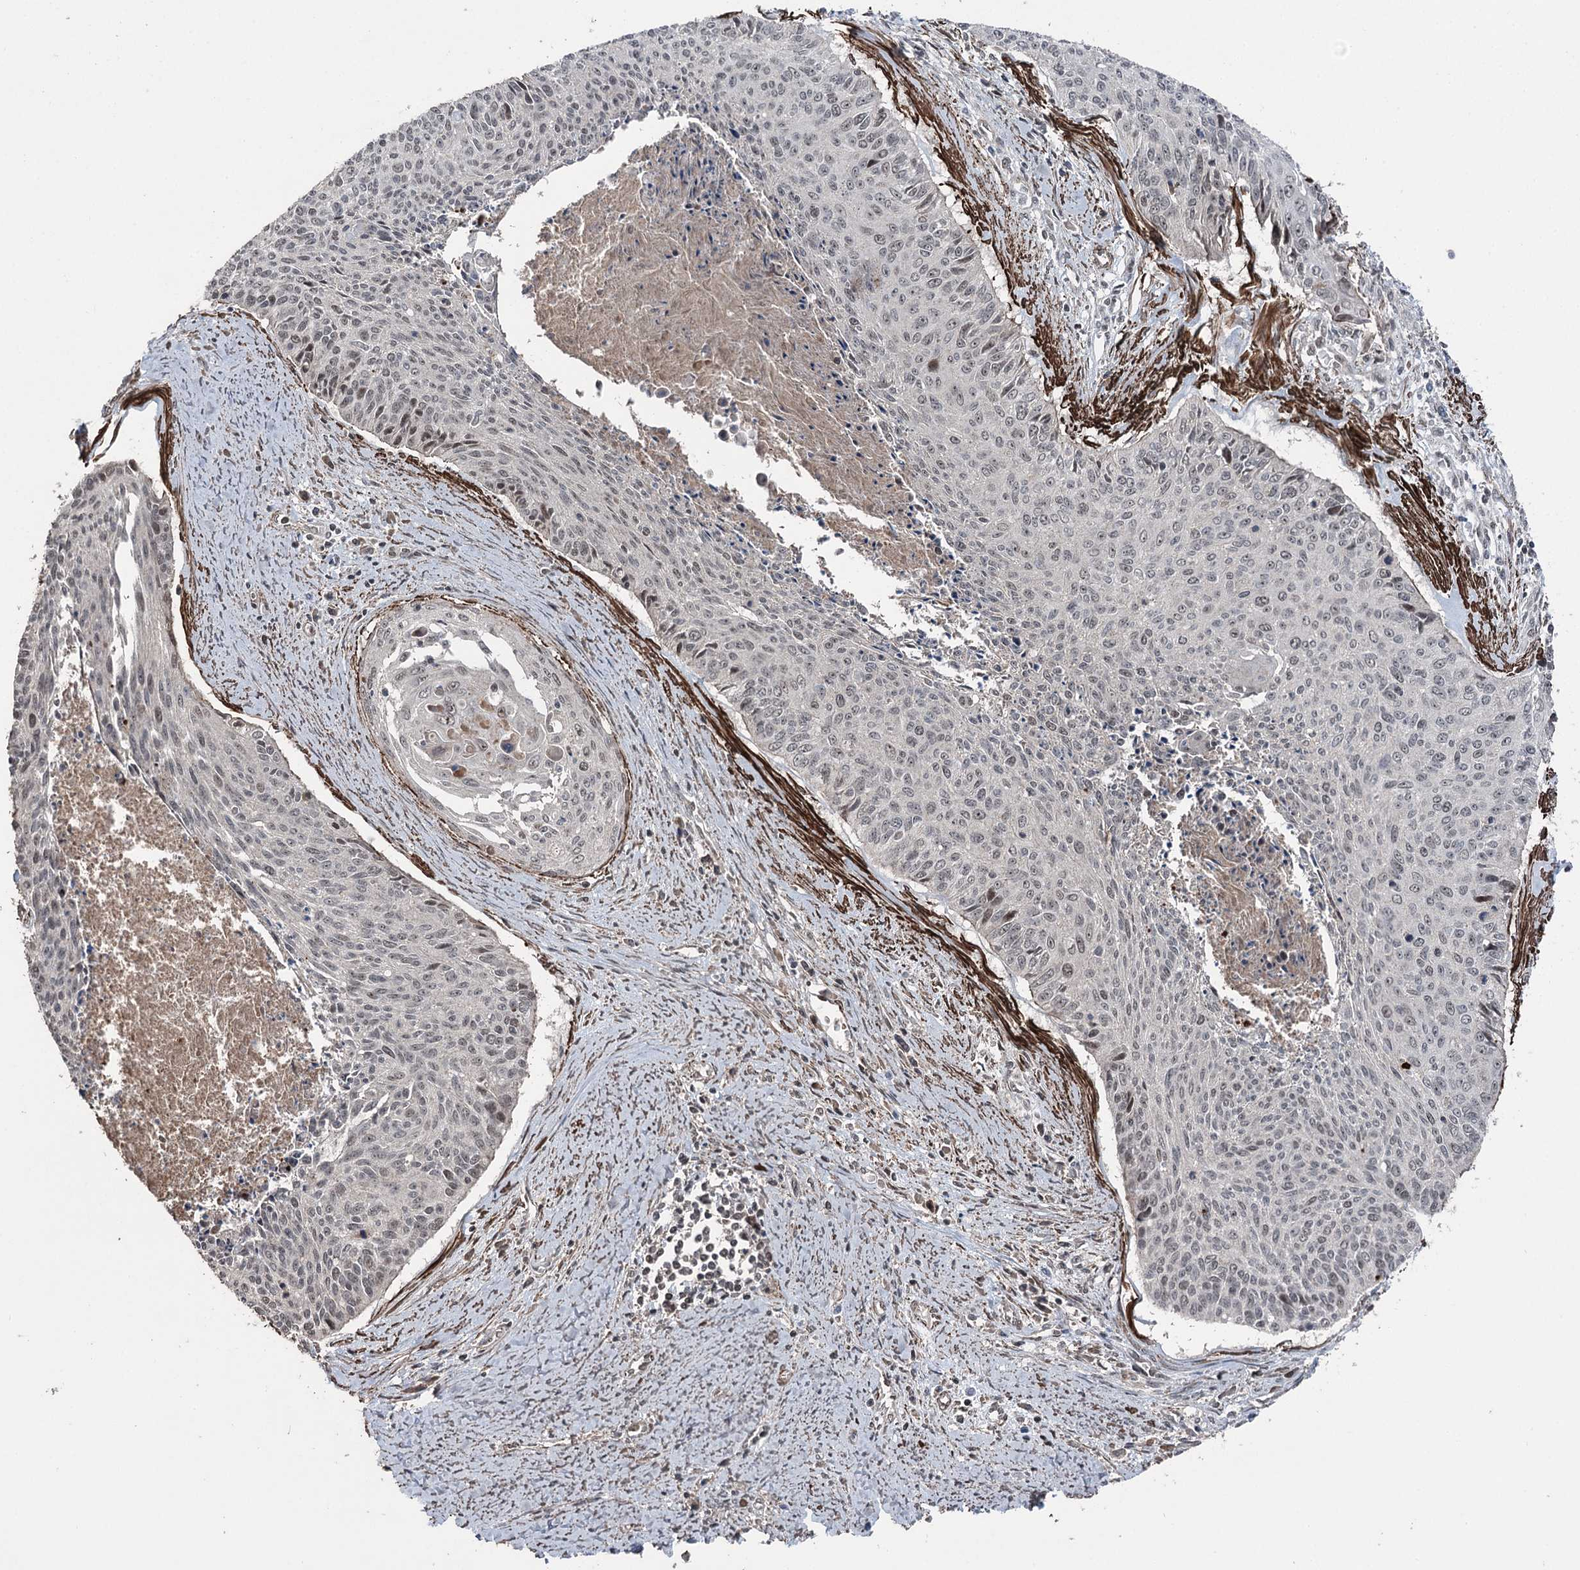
{"staining": {"intensity": "weak", "quantity": "25%-75%", "location": "nuclear"}, "tissue": "cervical cancer", "cell_type": "Tumor cells", "image_type": "cancer", "snomed": [{"axis": "morphology", "description": "Squamous cell carcinoma, NOS"}, {"axis": "topography", "description": "Cervix"}], "caption": "Human cervical cancer (squamous cell carcinoma) stained for a protein (brown) shows weak nuclear positive expression in approximately 25%-75% of tumor cells.", "gene": "CCDC82", "patient": {"sex": "female", "age": 55}}